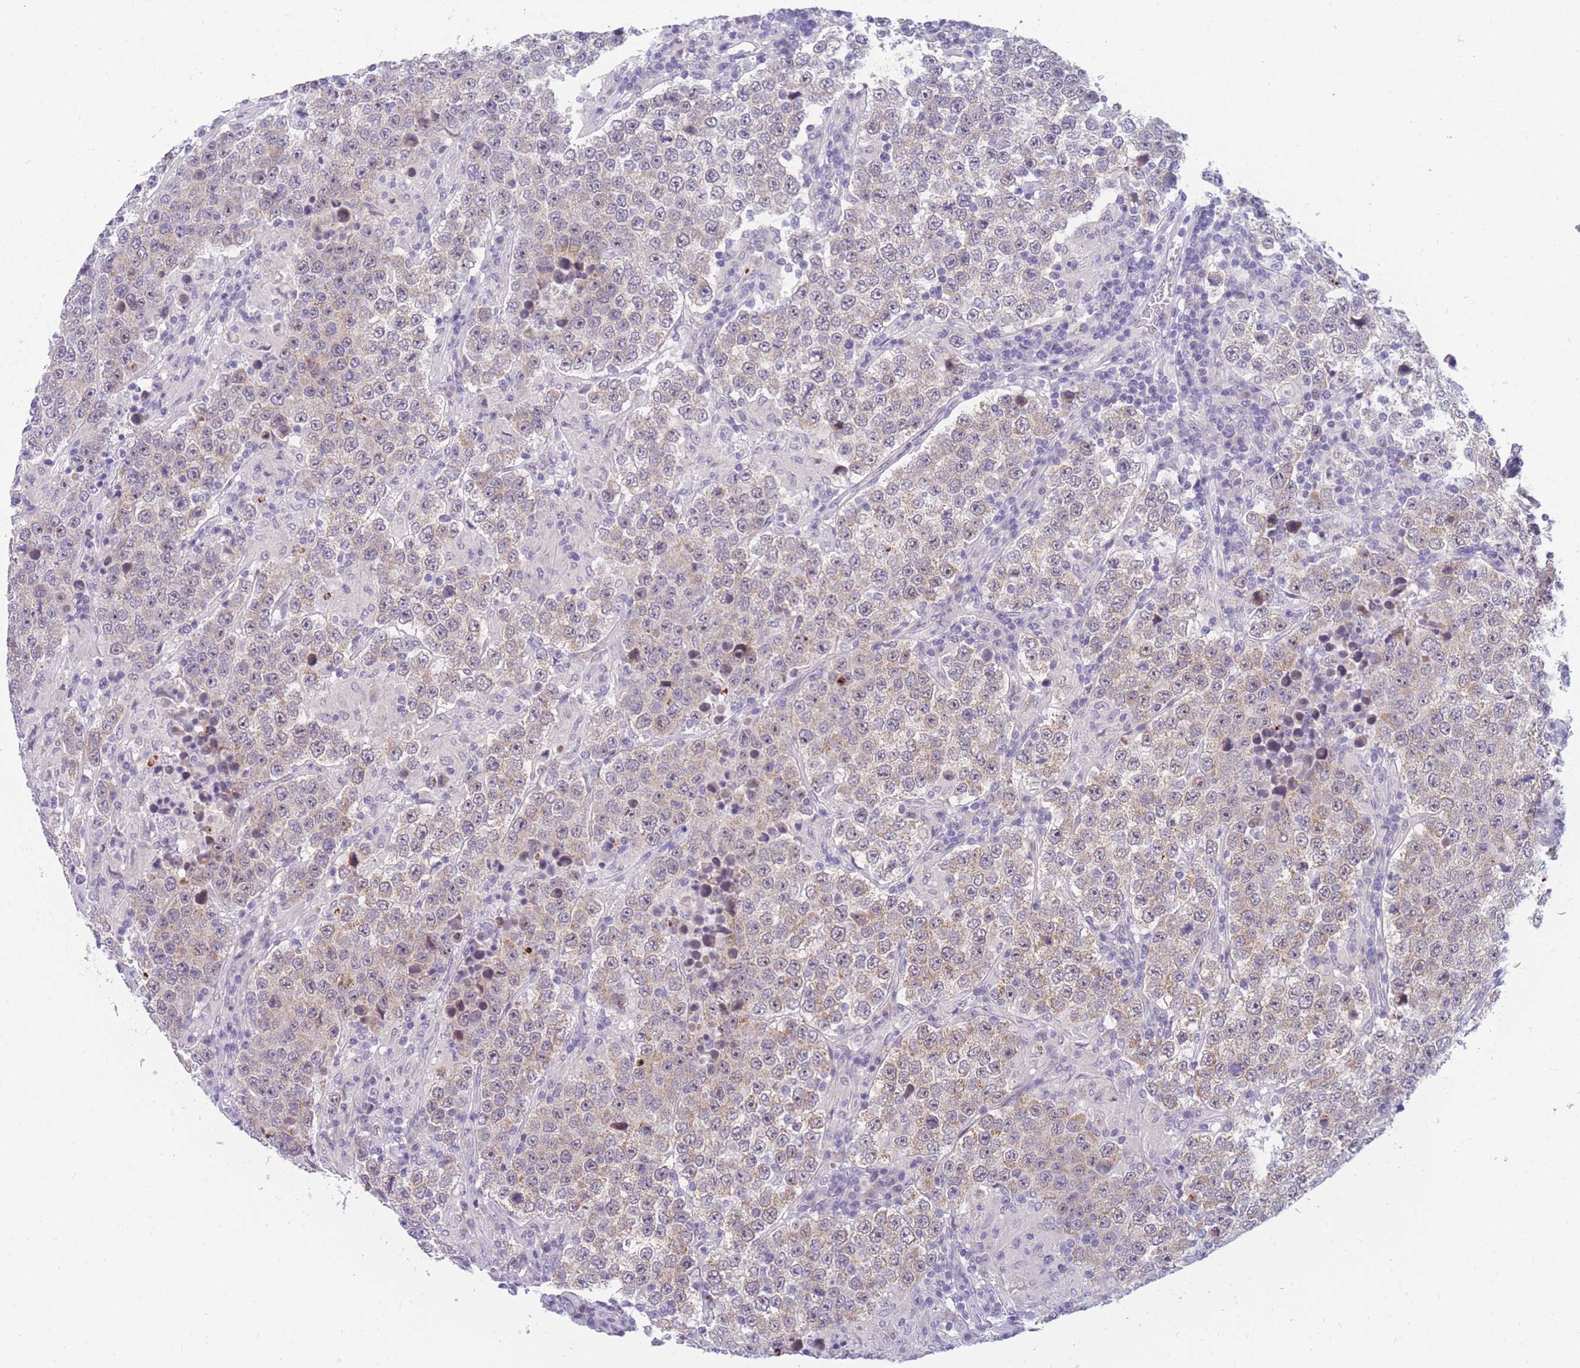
{"staining": {"intensity": "moderate", "quantity": "<25%", "location": "cytoplasmic/membranous"}, "tissue": "testis cancer", "cell_type": "Tumor cells", "image_type": "cancer", "snomed": [{"axis": "morphology", "description": "Normal tissue, NOS"}, {"axis": "morphology", "description": "Urothelial carcinoma, High grade"}, {"axis": "morphology", "description": "Seminoma, NOS"}, {"axis": "morphology", "description": "Carcinoma, Embryonal, NOS"}, {"axis": "topography", "description": "Urinary bladder"}, {"axis": "topography", "description": "Testis"}], "caption": "High-magnification brightfield microscopy of urothelial carcinoma (high-grade) (testis) stained with DAB (brown) and counterstained with hematoxylin (blue). tumor cells exhibit moderate cytoplasmic/membranous staining is present in approximately<25% of cells. (DAB (3,3'-diaminobenzidine) IHC with brightfield microscopy, high magnification).", "gene": "DDX49", "patient": {"sex": "male", "age": 41}}